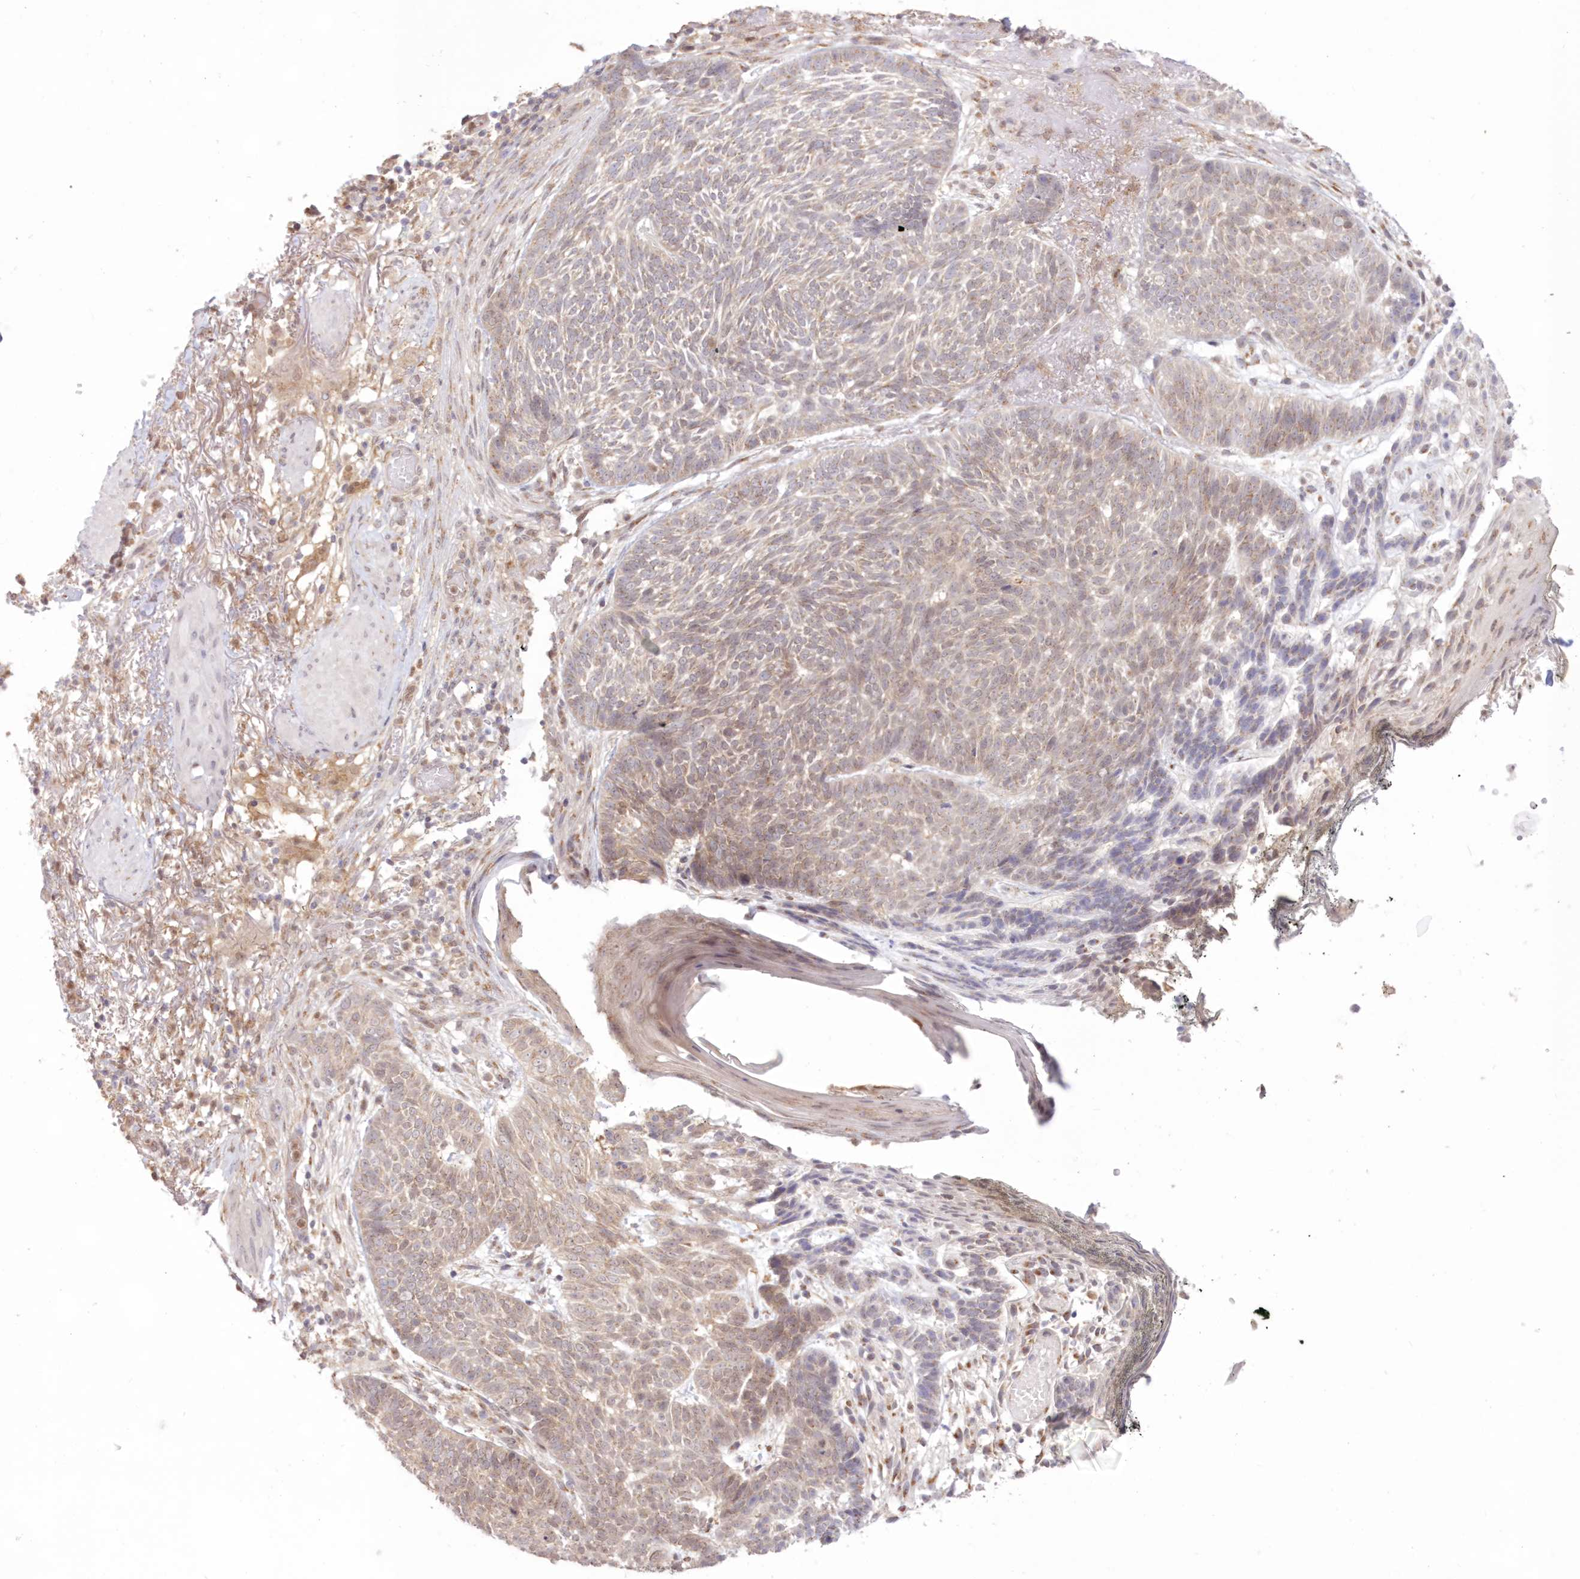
{"staining": {"intensity": "weak", "quantity": ">75%", "location": "cytoplasmic/membranous"}, "tissue": "skin cancer", "cell_type": "Tumor cells", "image_type": "cancer", "snomed": [{"axis": "morphology", "description": "Normal tissue, NOS"}, {"axis": "morphology", "description": "Basal cell carcinoma"}, {"axis": "topography", "description": "Skin"}], "caption": "Skin basal cell carcinoma tissue reveals weak cytoplasmic/membranous expression in approximately >75% of tumor cells, visualized by immunohistochemistry.", "gene": "RNPEP", "patient": {"sex": "male", "age": 64}}